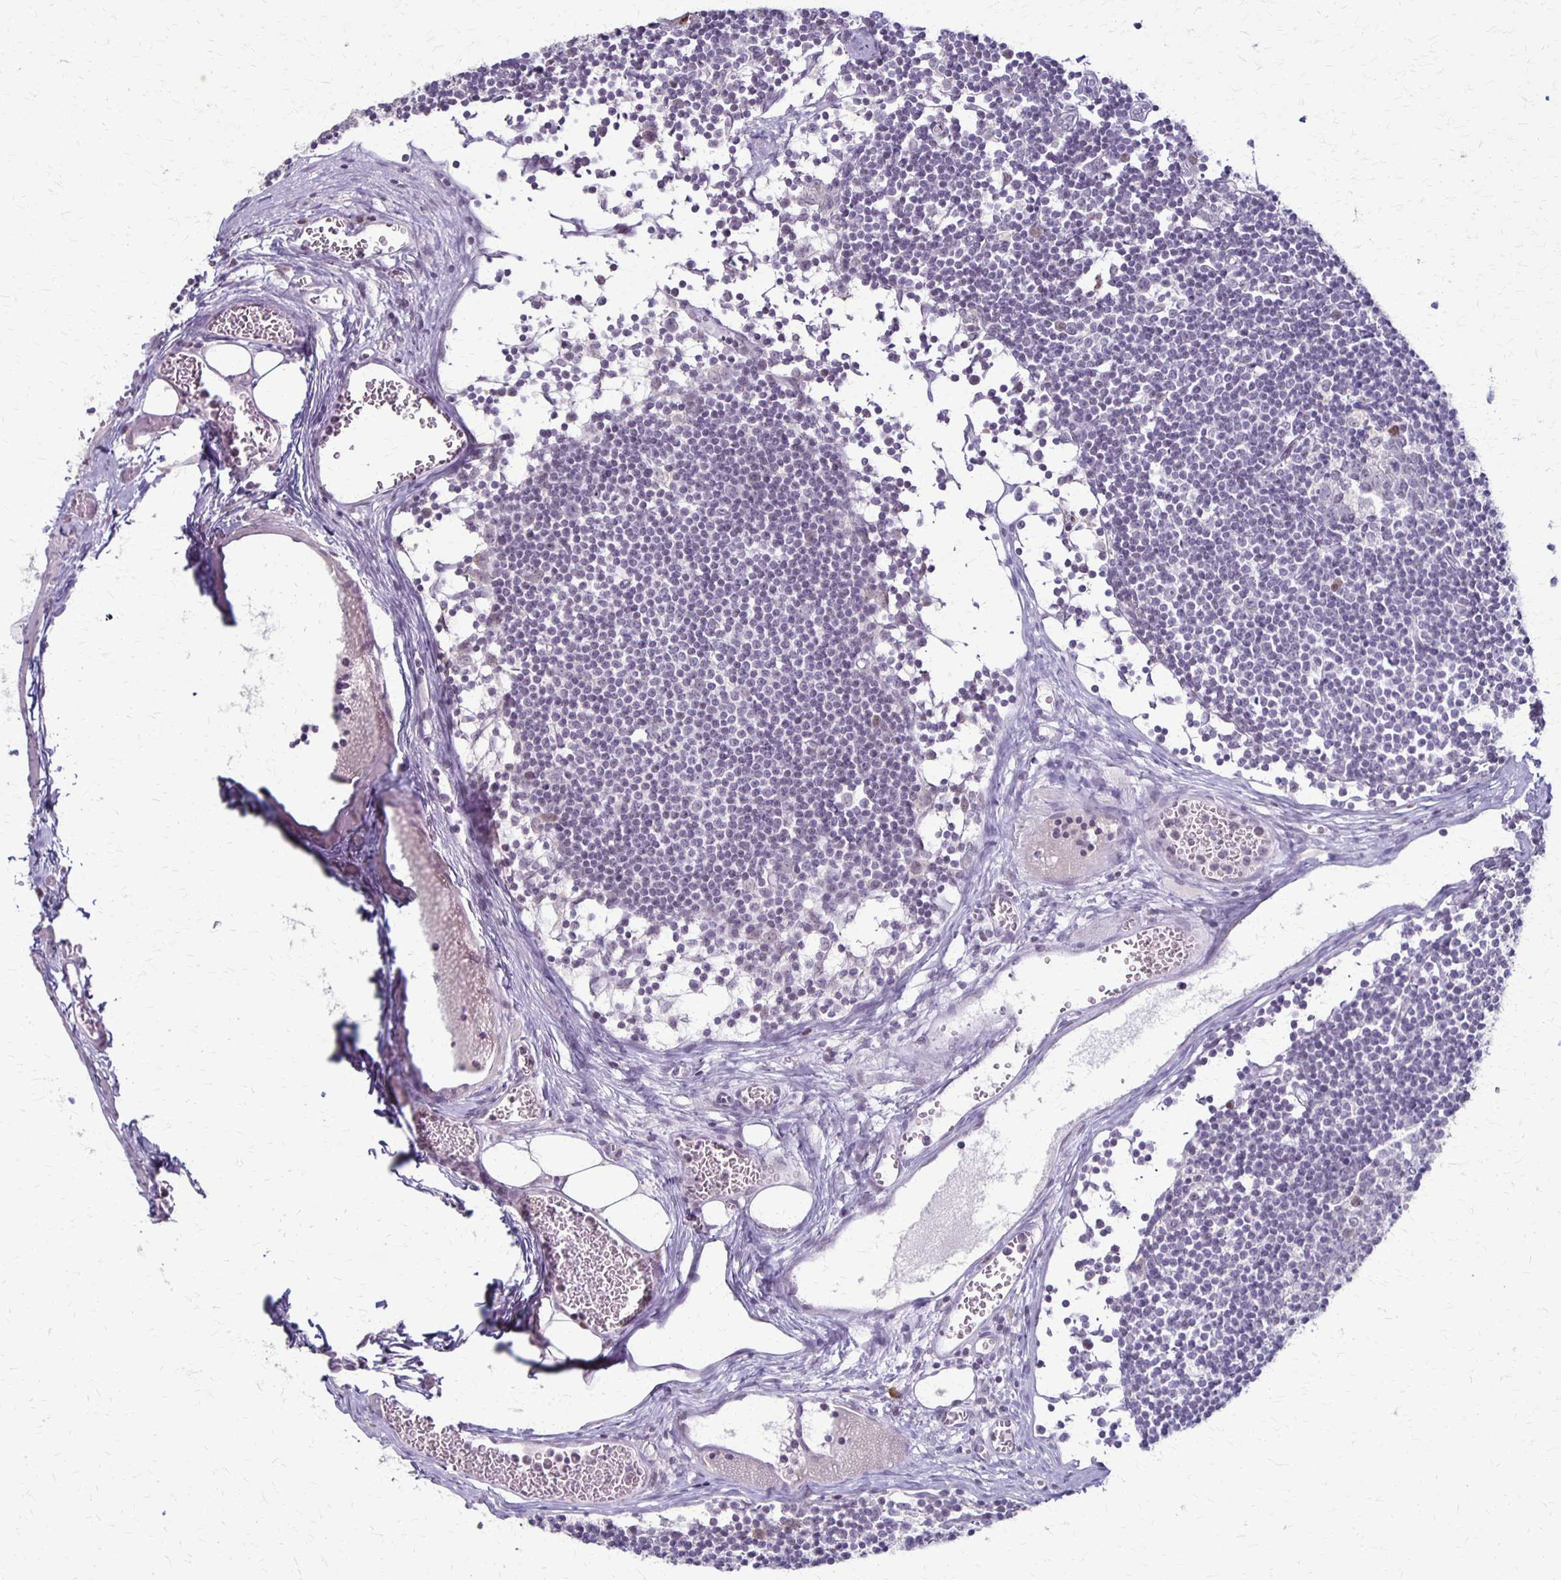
{"staining": {"intensity": "negative", "quantity": "none", "location": "none"}, "tissue": "lymph node", "cell_type": "Germinal center cells", "image_type": "normal", "snomed": [{"axis": "morphology", "description": "Normal tissue, NOS"}, {"axis": "topography", "description": "Lymph node"}], "caption": "IHC image of benign lymph node: human lymph node stained with DAB shows no significant protein staining in germinal center cells.", "gene": "SLC35E2B", "patient": {"sex": "female", "age": 11}}